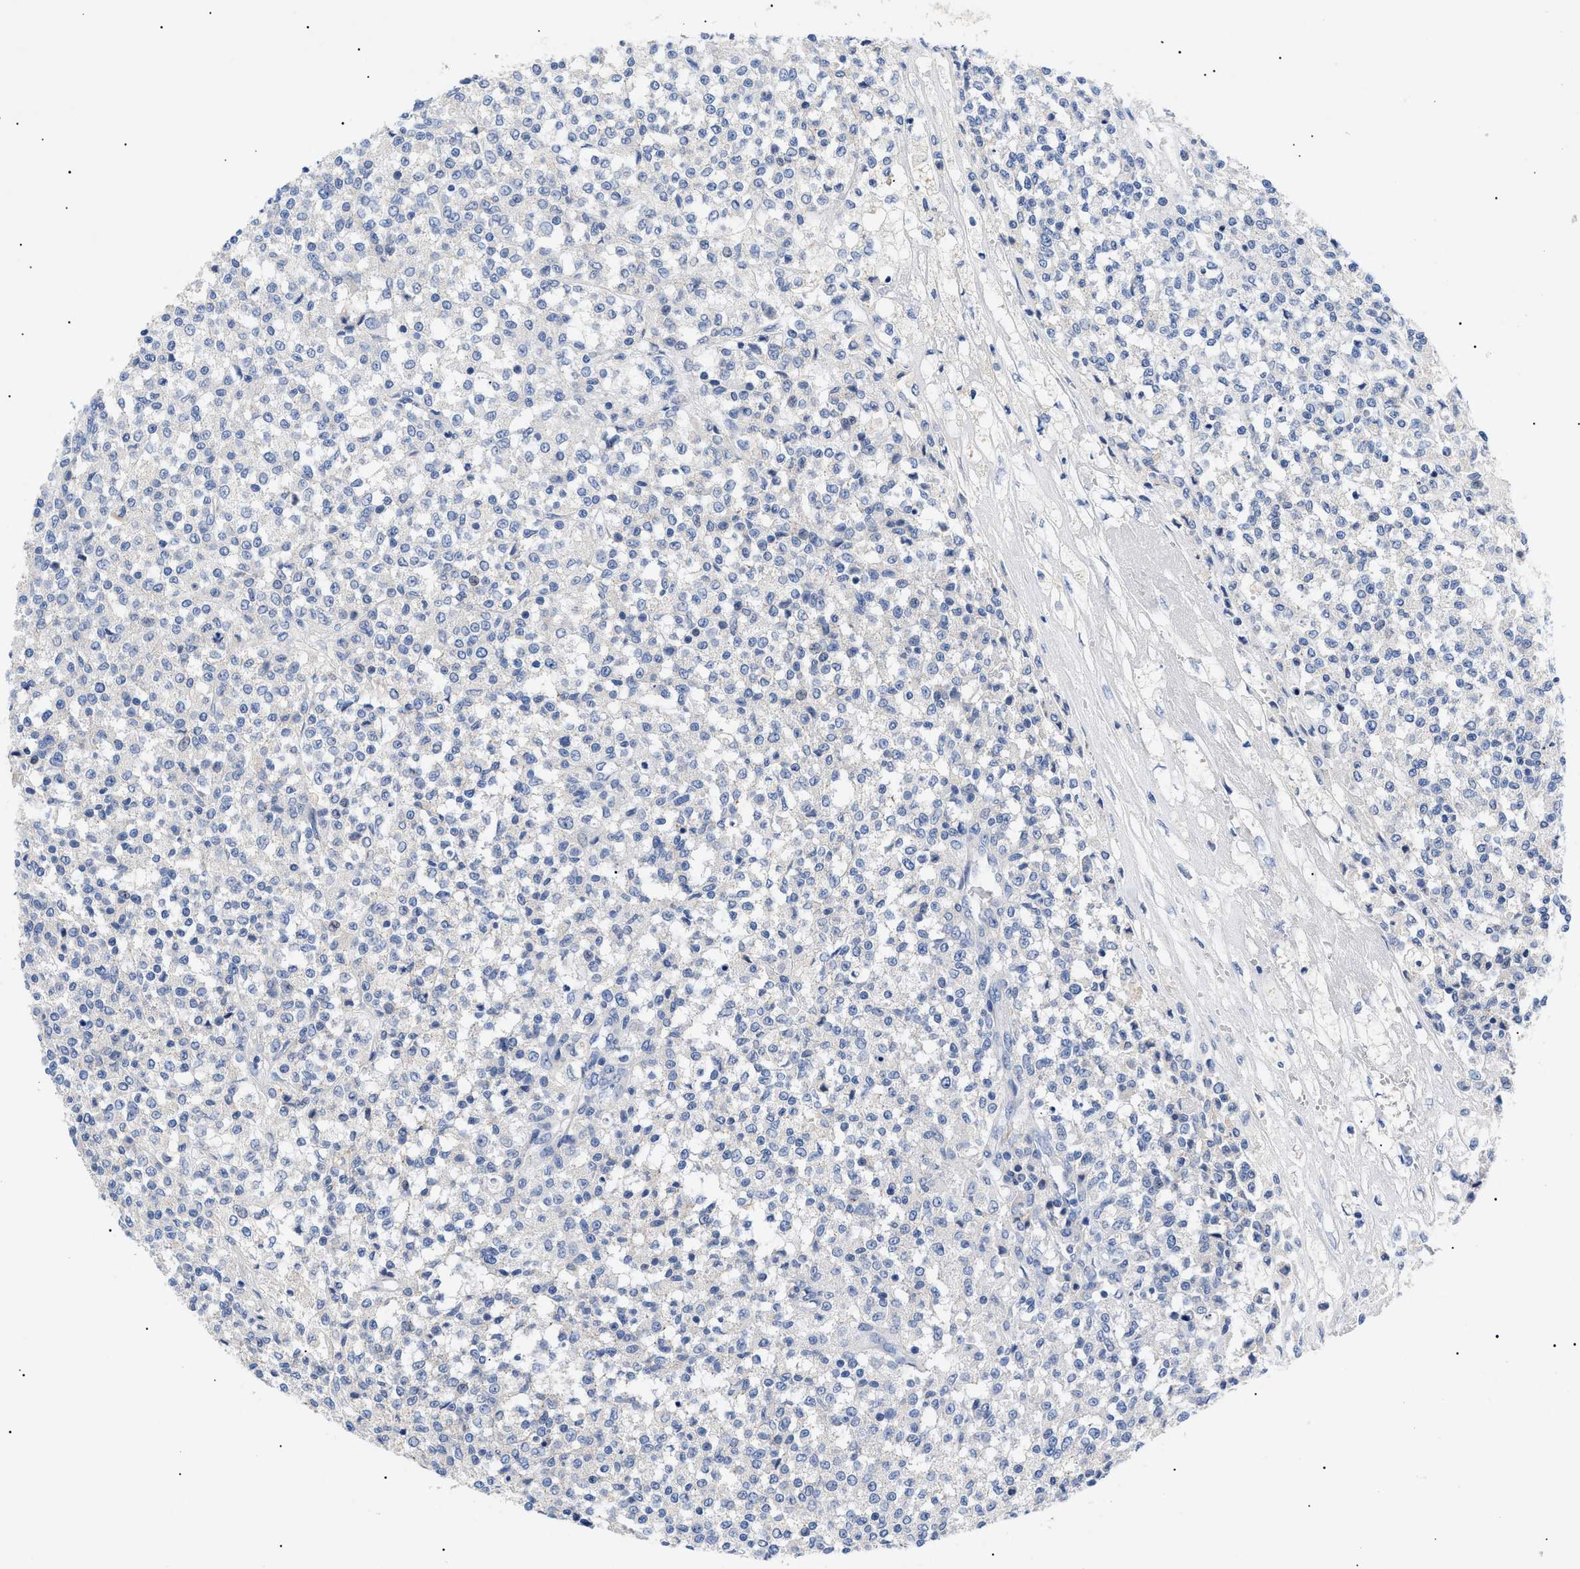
{"staining": {"intensity": "negative", "quantity": "none", "location": "none"}, "tissue": "testis cancer", "cell_type": "Tumor cells", "image_type": "cancer", "snomed": [{"axis": "morphology", "description": "Seminoma, NOS"}, {"axis": "topography", "description": "Testis"}], "caption": "A high-resolution image shows immunohistochemistry (IHC) staining of testis cancer, which demonstrates no significant staining in tumor cells.", "gene": "ACKR1", "patient": {"sex": "male", "age": 59}}